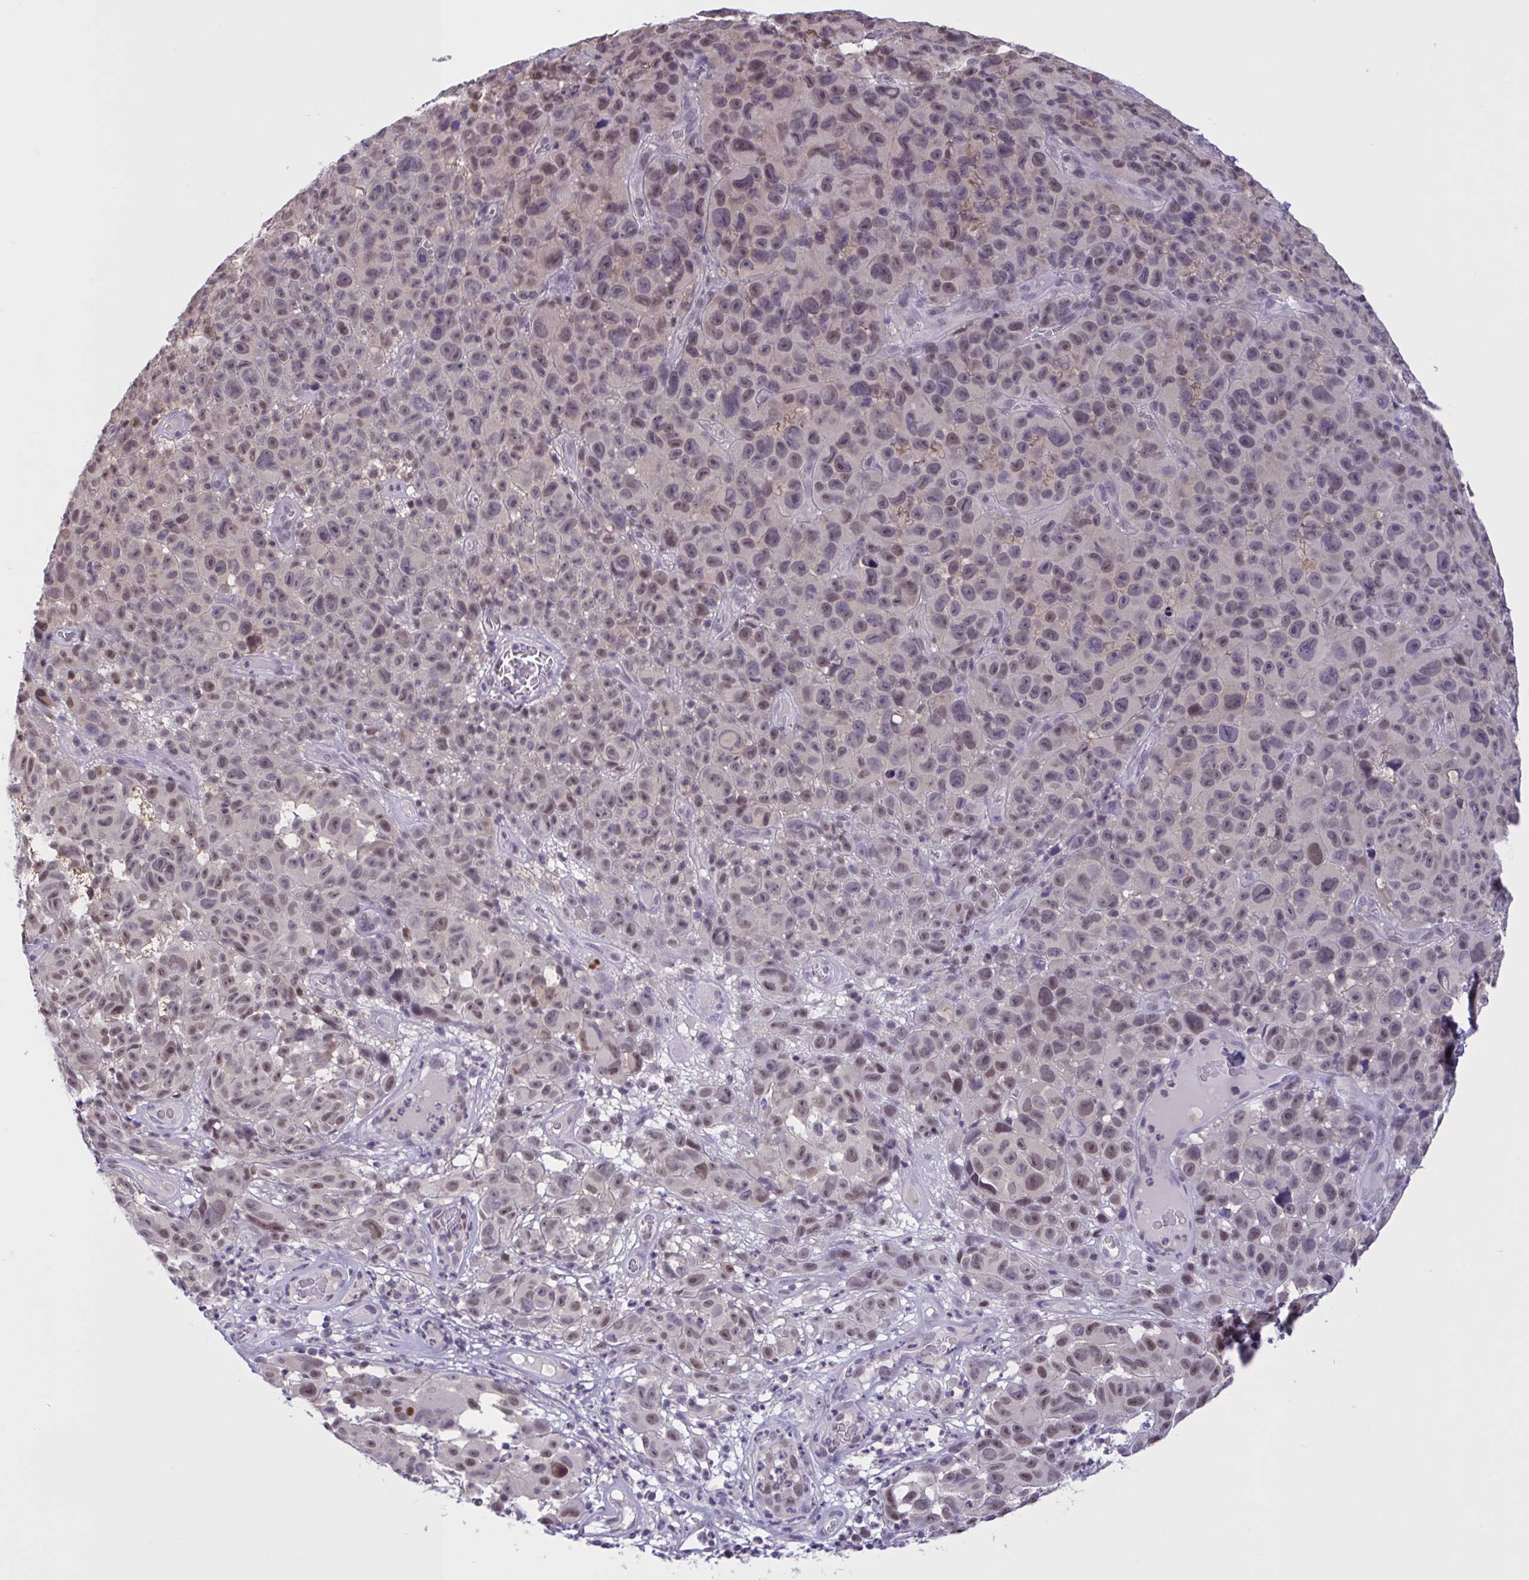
{"staining": {"intensity": "weak", "quantity": ">75%", "location": "nuclear"}, "tissue": "melanoma", "cell_type": "Tumor cells", "image_type": "cancer", "snomed": [{"axis": "morphology", "description": "Malignant melanoma, NOS"}, {"axis": "topography", "description": "Skin"}], "caption": "Protein analysis of melanoma tissue shows weak nuclear staining in about >75% of tumor cells. The staining was performed using DAB (3,3'-diaminobenzidine) to visualize the protein expression in brown, while the nuclei were stained in blue with hematoxylin (Magnification: 20x).", "gene": "RBL1", "patient": {"sex": "female", "age": 82}}